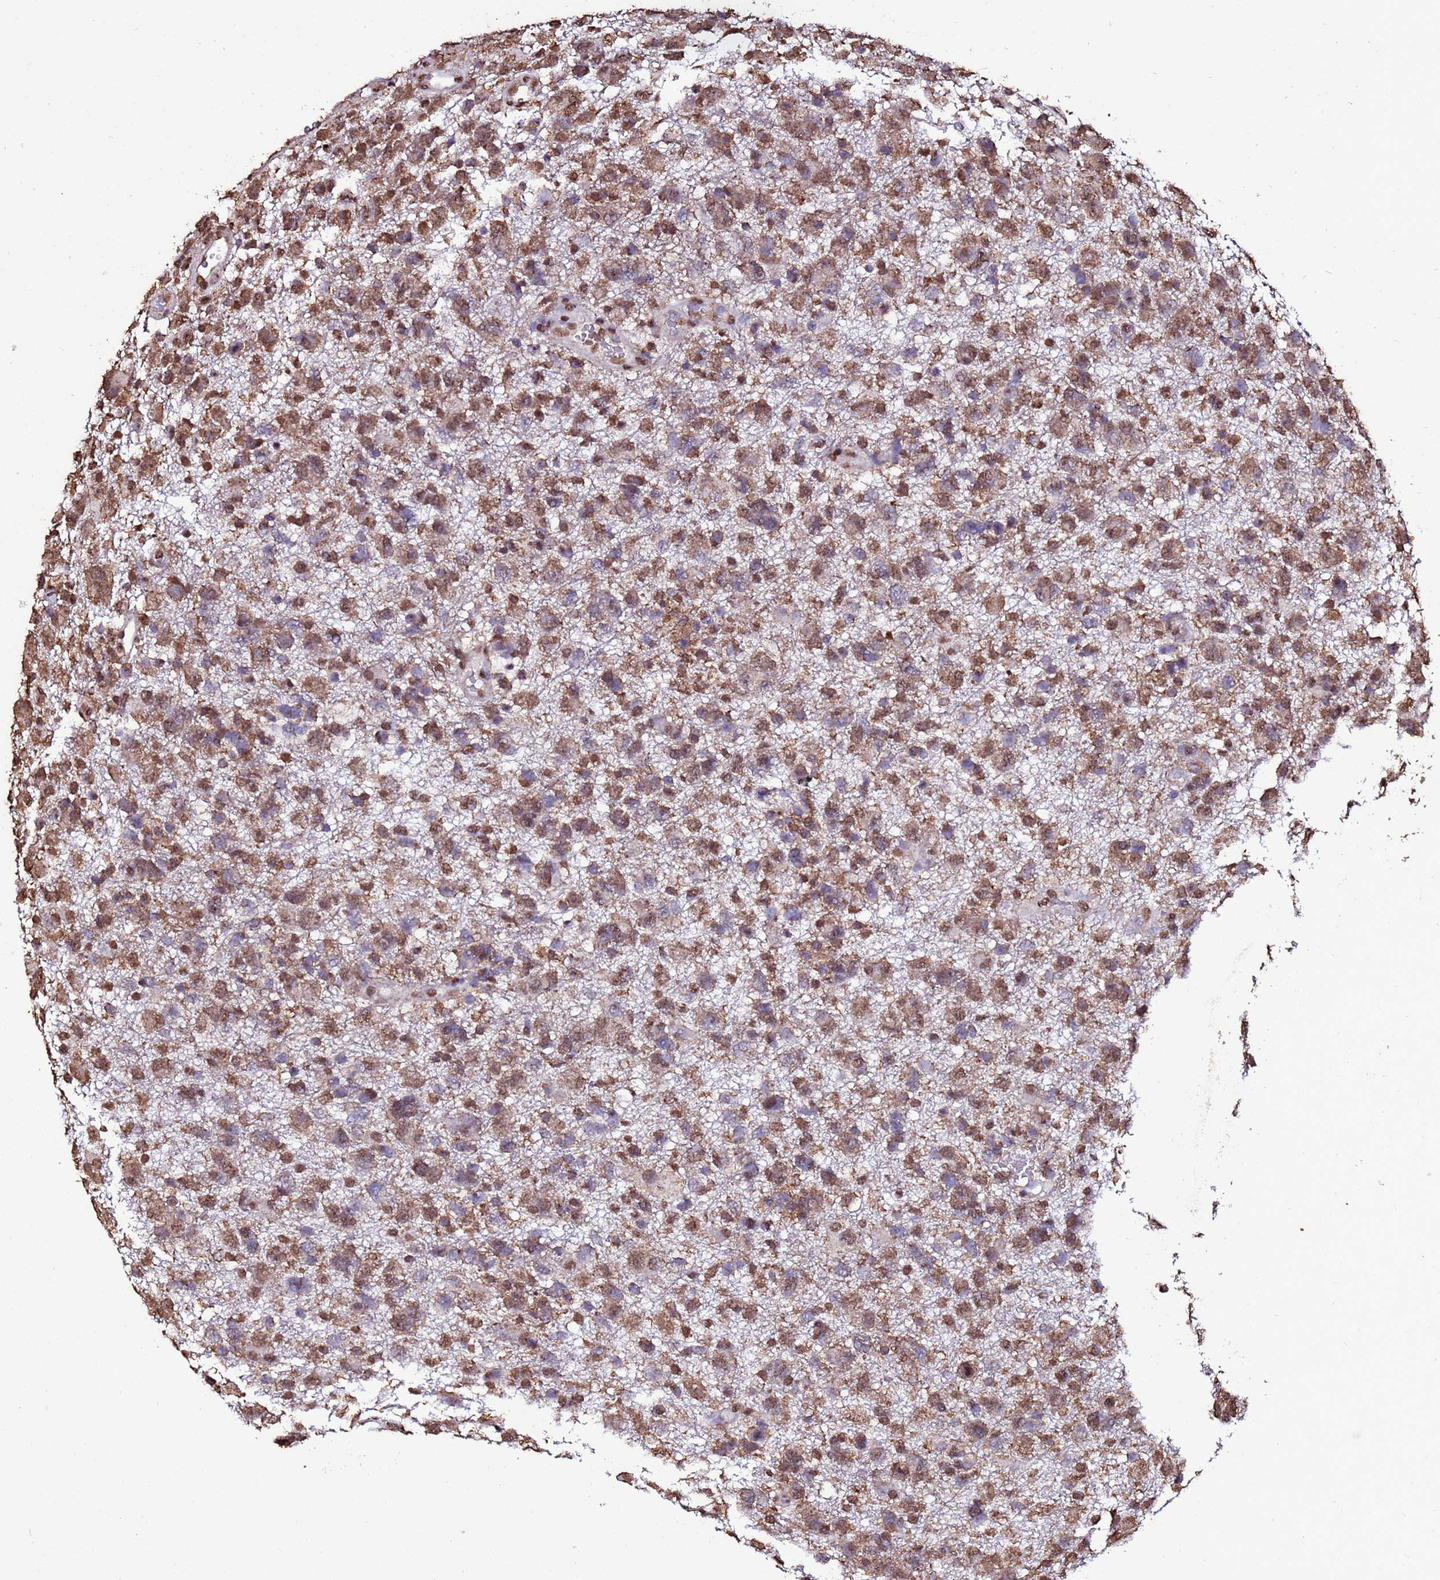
{"staining": {"intensity": "moderate", "quantity": ">75%", "location": "cytoplasmic/membranous,nuclear"}, "tissue": "glioma", "cell_type": "Tumor cells", "image_type": "cancer", "snomed": [{"axis": "morphology", "description": "Glioma, malignant, High grade"}, {"axis": "topography", "description": "Brain"}], "caption": "Immunohistochemistry photomicrograph of neoplastic tissue: human glioma stained using immunohistochemistry (IHC) demonstrates medium levels of moderate protein expression localized specifically in the cytoplasmic/membranous and nuclear of tumor cells, appearing as a cytoplasmic/membranous and nuclear brown color.", "gene": "TRIP6", "patient": {"sex": "male", "age": 61}}